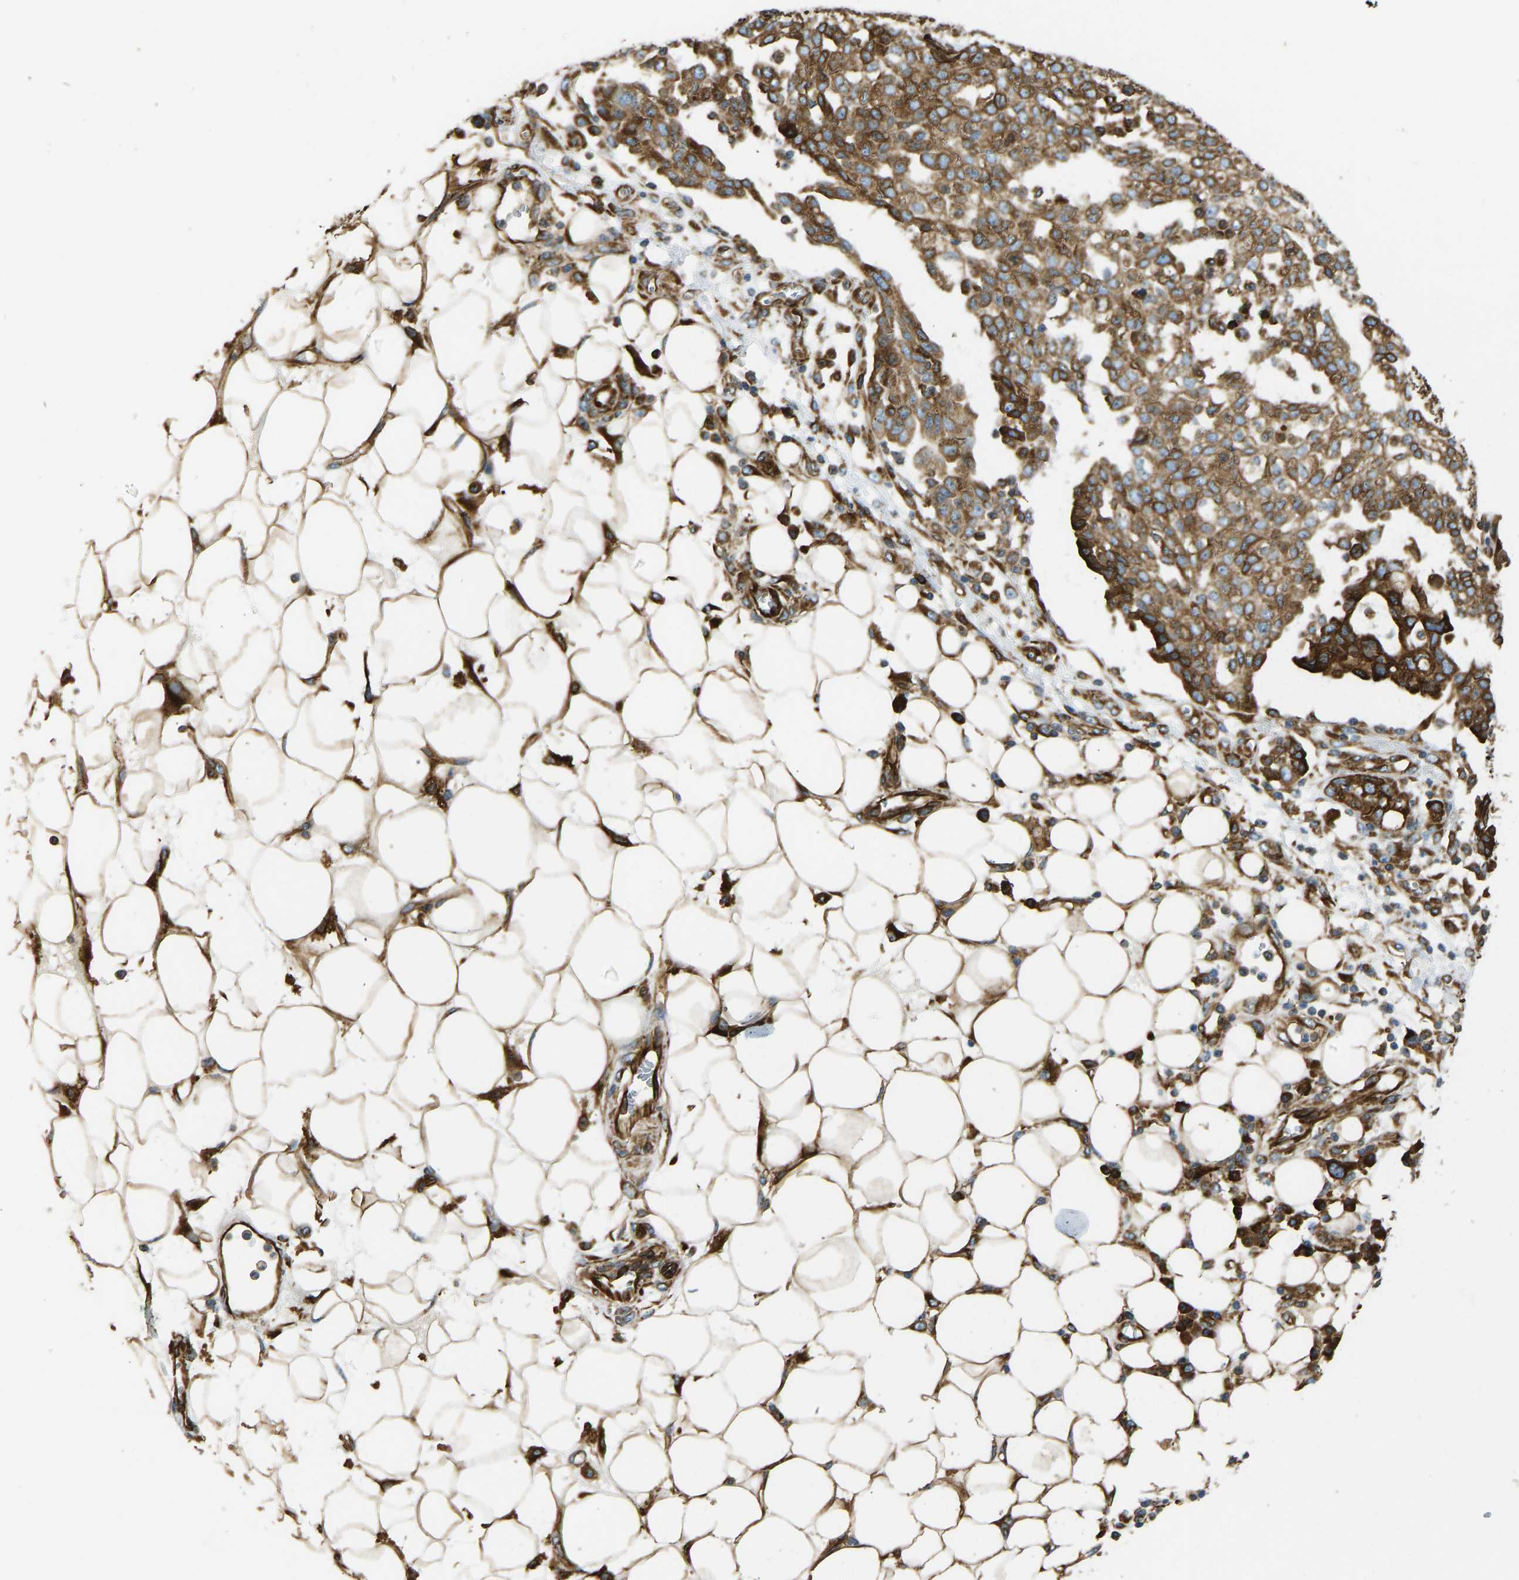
{"staining": {"intensity": "moderate", "quantity": ">75%", "location": "cytoplasmic/membranous"}, "tissue": "ovarian cancer", "cell_type": "Tumor cells", "image_type": "cancer", "snomed": [{"axis": "morphology", "description": "Cystadenocarcinoma, serous, NOS"}, {"axis": "topography", "description": "Soft tissue"}, {"axis": "topography", "description": "Ovary"}], "caption": "Ovarian cancer (serous cystadenocarcinoma) stained with a brown dye exhibits moderate cytoplasmic/membranous positive staining in approximately >75% of tumor cells.", "gene": "BEX3", "patient": {"sex": "female", "age": 57}}